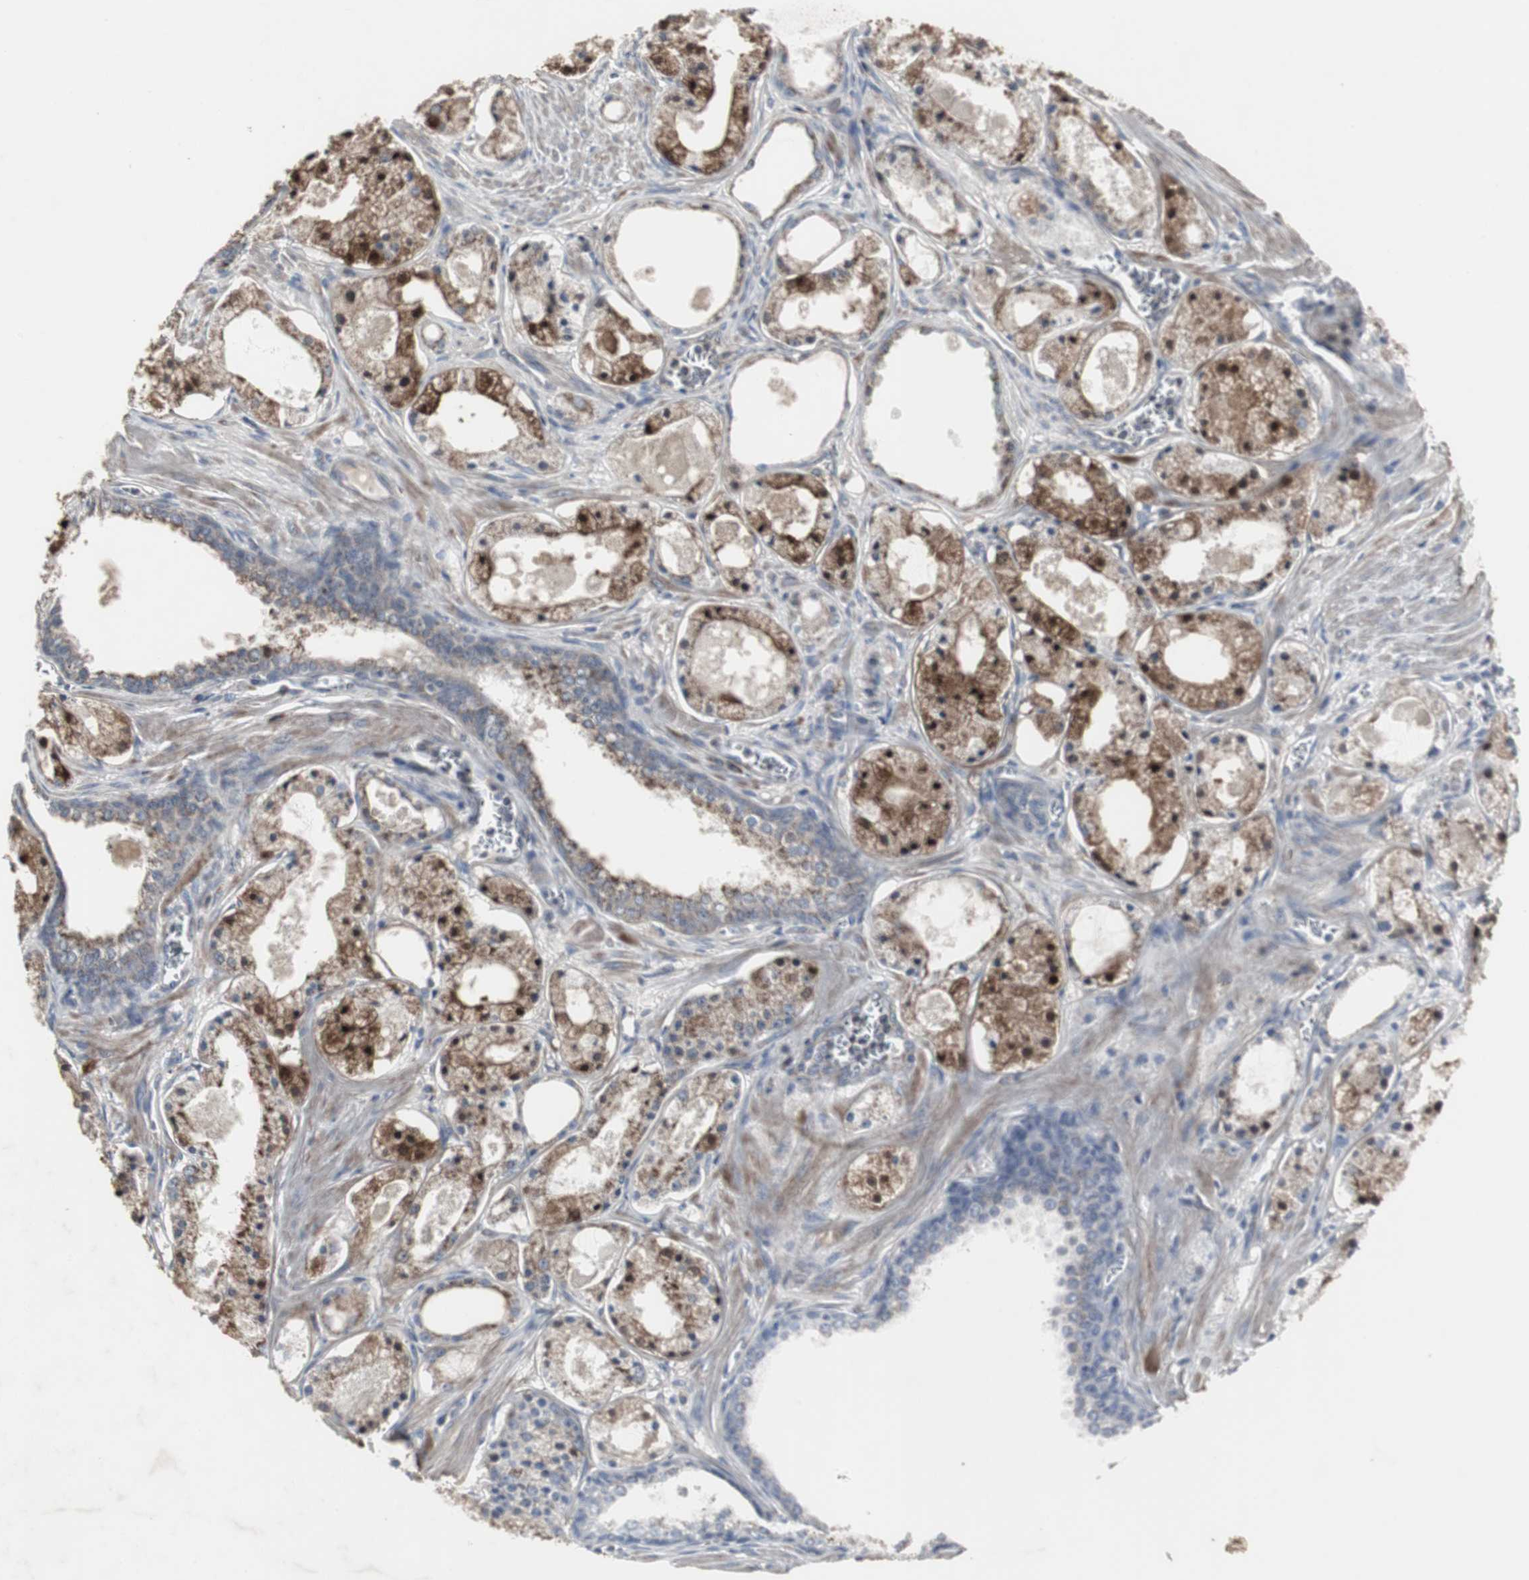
{"staining": {"intensity": "moderate", "quantity": ">75%", "location": "cytoplasmic/membranous,nuclear"}, "tissue": "prostate cancer", "cell_type": "Tumor cells", "image_type": "cancer", "snomed": [{"axis": "morphology", "description": "Adenocarcinoma, Low grade"}, {"axis": "topography", "description": "Prostate"}], "caption": "Prostate low-grade adenocarcinoma tissue reveals moderate cytoplasmic/membranous and nuclear expression in about >75% of tumor cells", "gene": "ACAA1", "patient": {"sex": "male", "age": 57}}